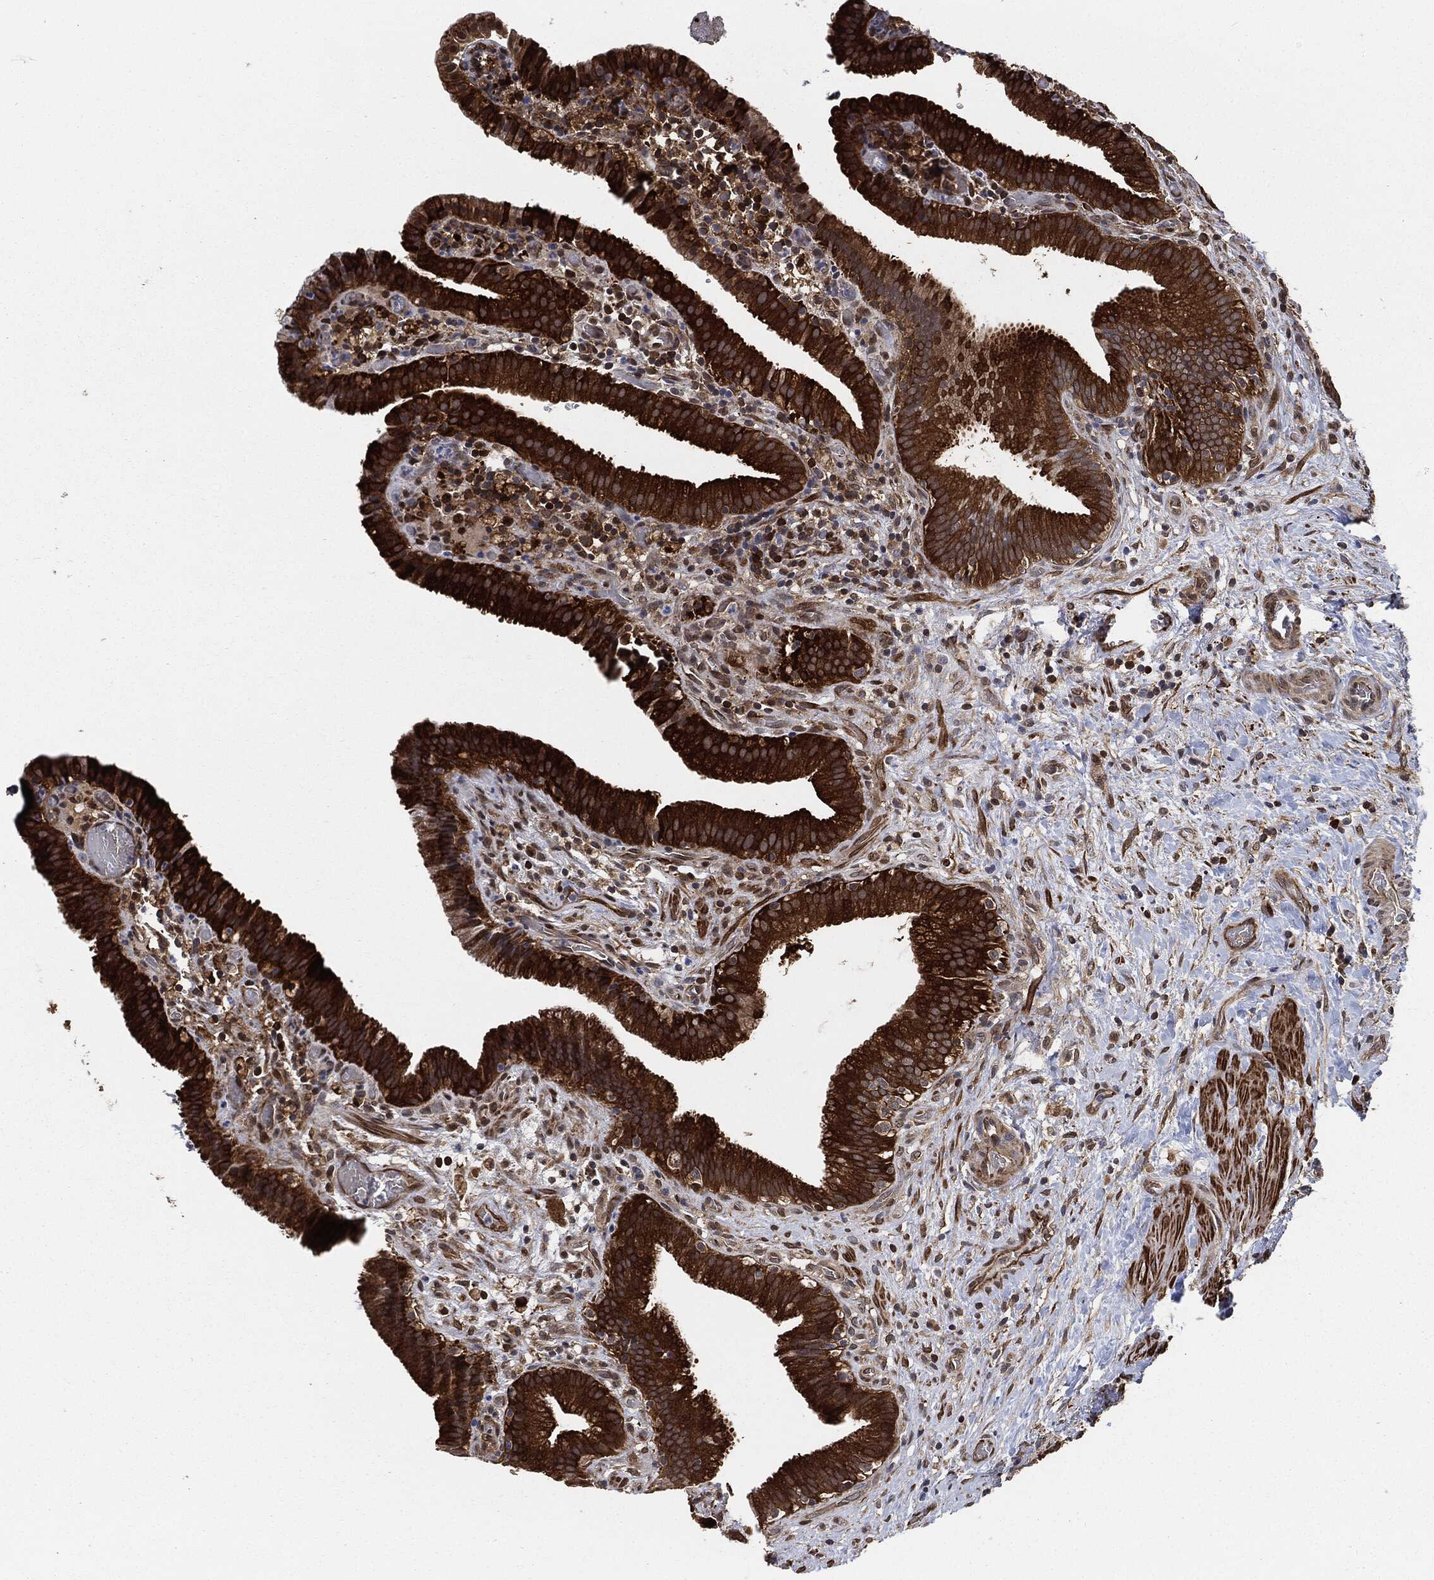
{"staining": {"intensity": "strong", "quantity": ">75%", "location": "cytoplasmic/membranous"}, "tissue": "gallbladder", "cell_type": "Glandular cells", "image_type": "normal", "snomed": [{"axis": "morphology", "description": "Normal tissue, NOS"}, {"axis": "topography", "description": "Gallbladder"}], "caption": "Immunohistochemistry (DAB (3,3'-diaminobenzidine)) staining of normal human gallbladder displays strong cytoplasmic/membranous protein expression in approximately >75% of glandular cells.", "gene": "PRDX2", "patient": {"sex": "male", "age": 62}}